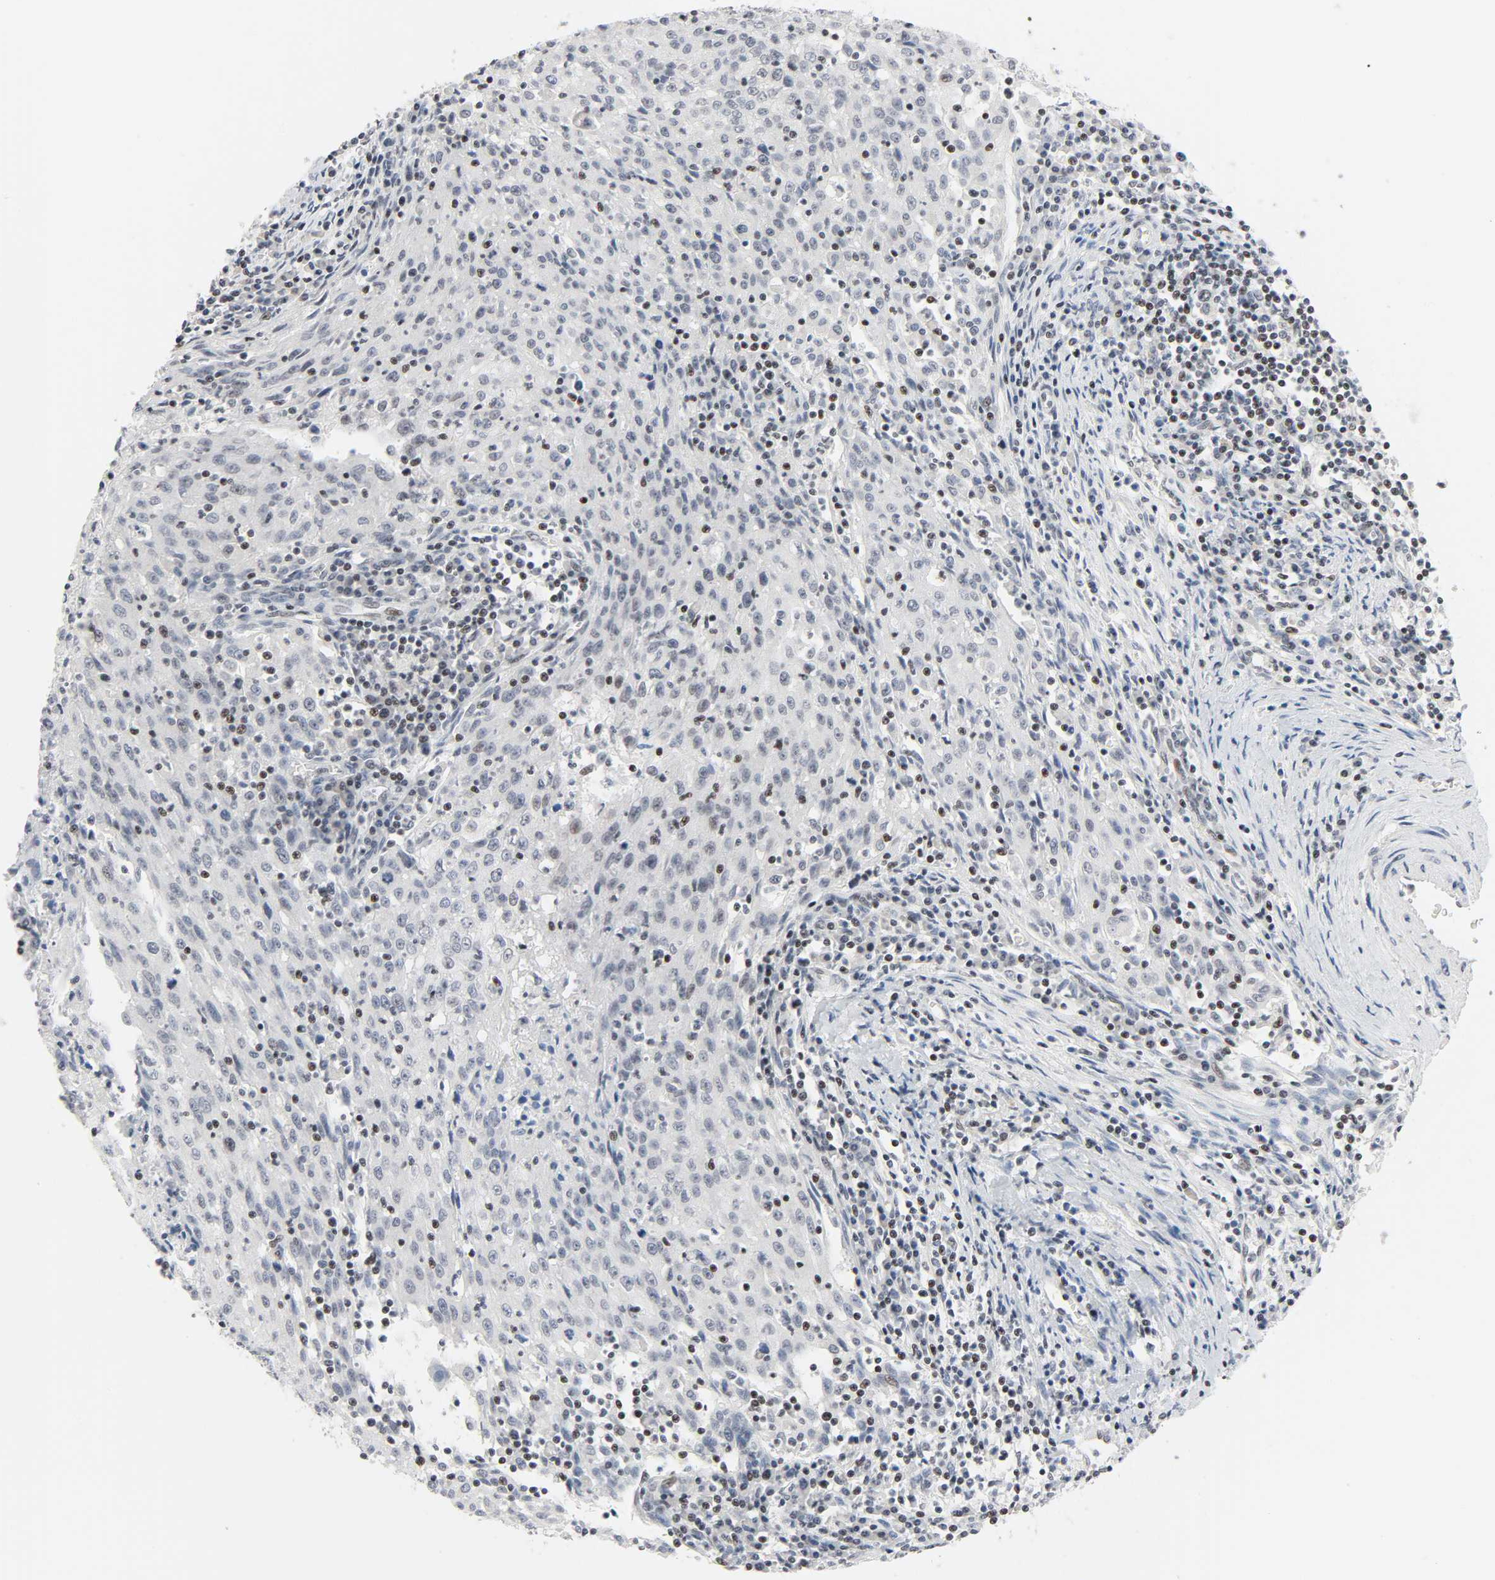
{"staining": {"intensity": "negative", "quantity": "none", "location": "none"}, "tissue": "cervical cancer", "cell_type": "Tumor cells", "image_type": "cancer", "snomed": [{"axis": "morphology", "description": "Squamous cell carcinoma, NOS"}, {"axis": "topography", "description": "Cervix"}], "caption": "High magnification brightfield microscopy of cervical squamous cell carcinoma stained with DAB (brown) and counterstained with hematoxylin (blue): tumor cells show no significant expression.", "gene": "GABPA", "patient": {"sex": "female", "age": 34}}